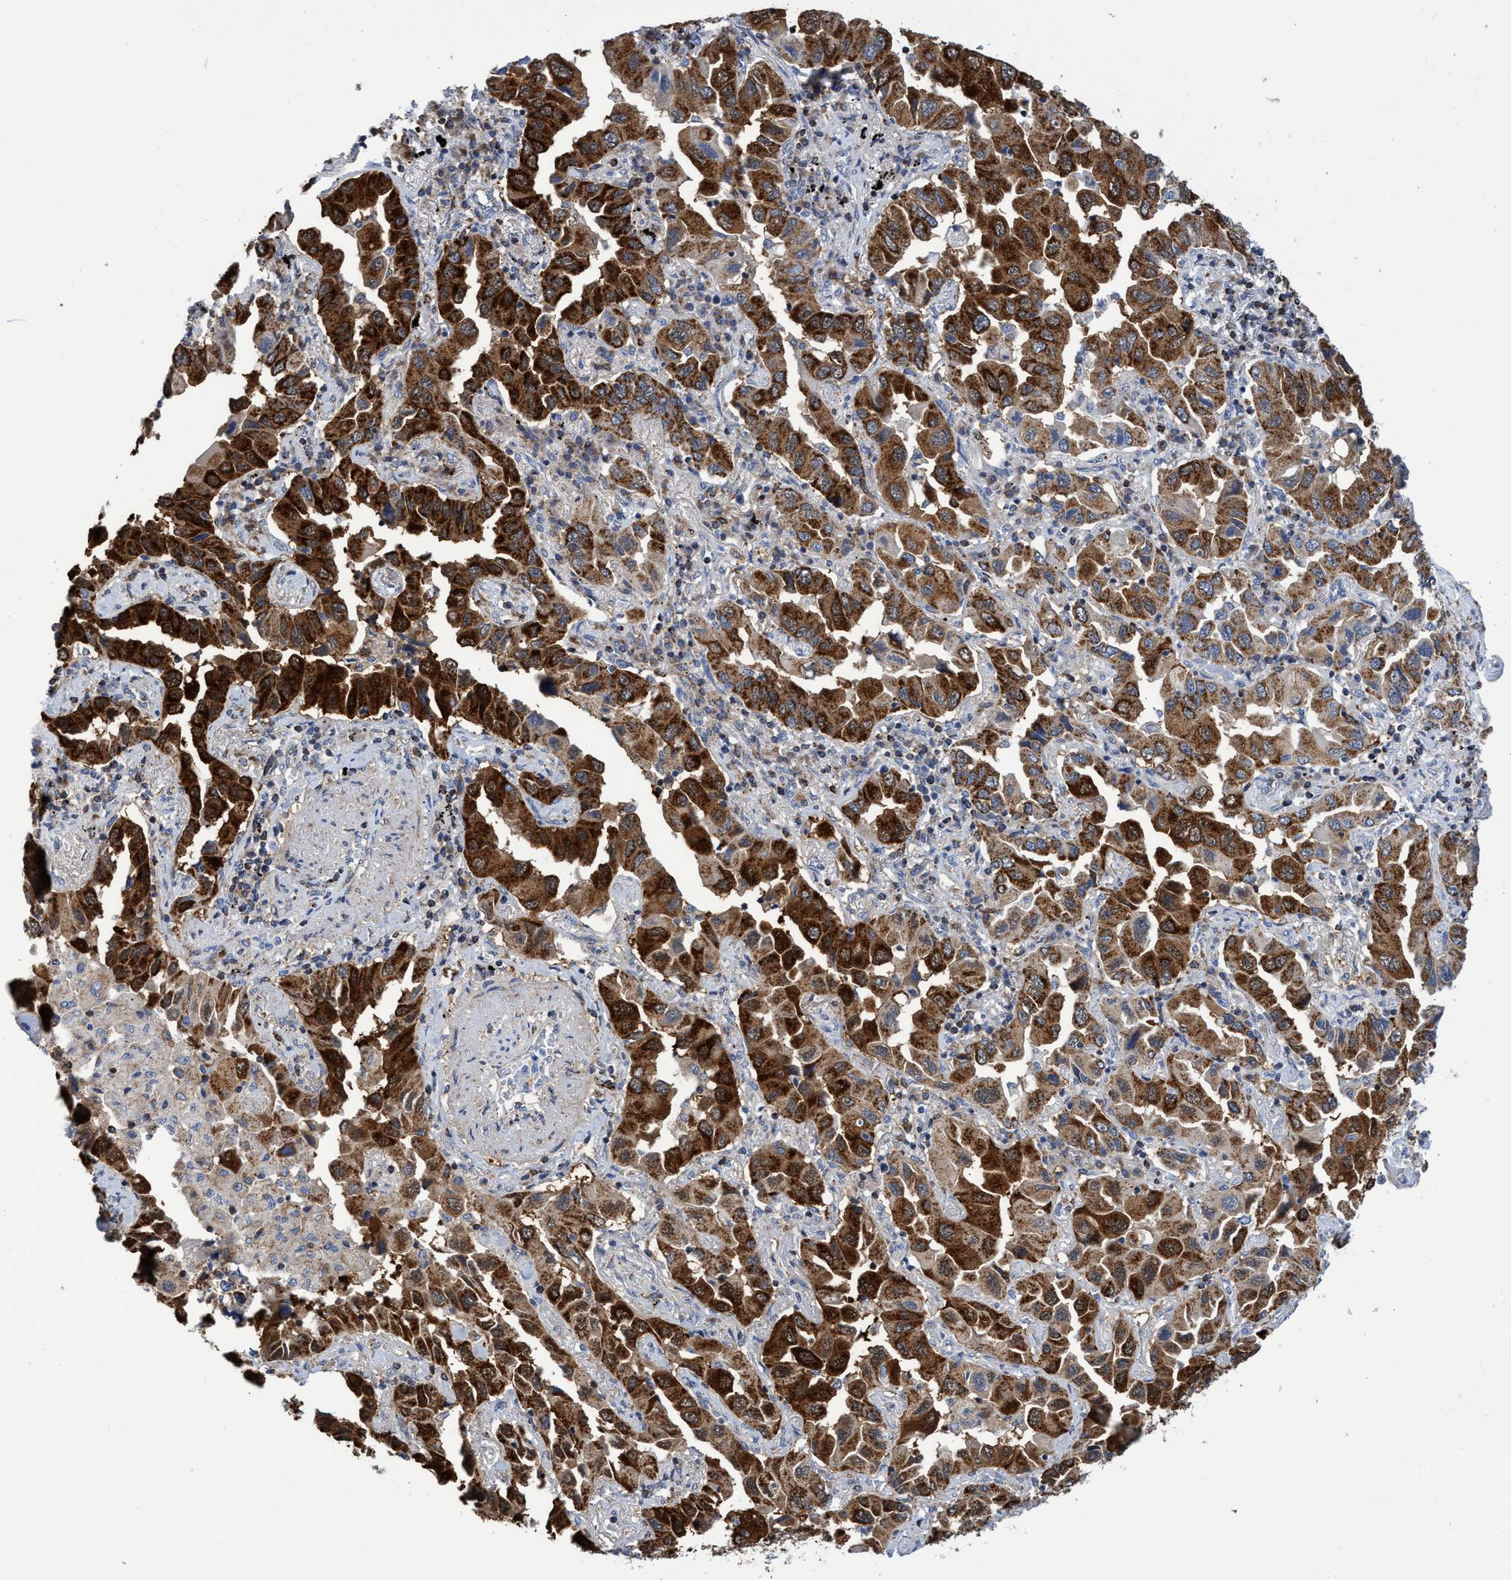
{"staining": {"intensity": "strong", "quantity": ">75%", "location": "cytoplasmic/membranous"}, "tissue": "lung cancer", "cell_type": "Tumor cells", "image_type": "cancer", "snomed": [{"axis": "morphology", "description": "Adenocarcinoma, NOS"}, {"axis": "topography", "description": "Lung"}], "caption": "The micrograph exhibits staining of adenocarcinoma (lung), revealing strong cytoplasmic/membranous protein expression (brown color) within tumor cells.", "gene": "CRYZ", "patient": {"sex": "female", "age": 65}}